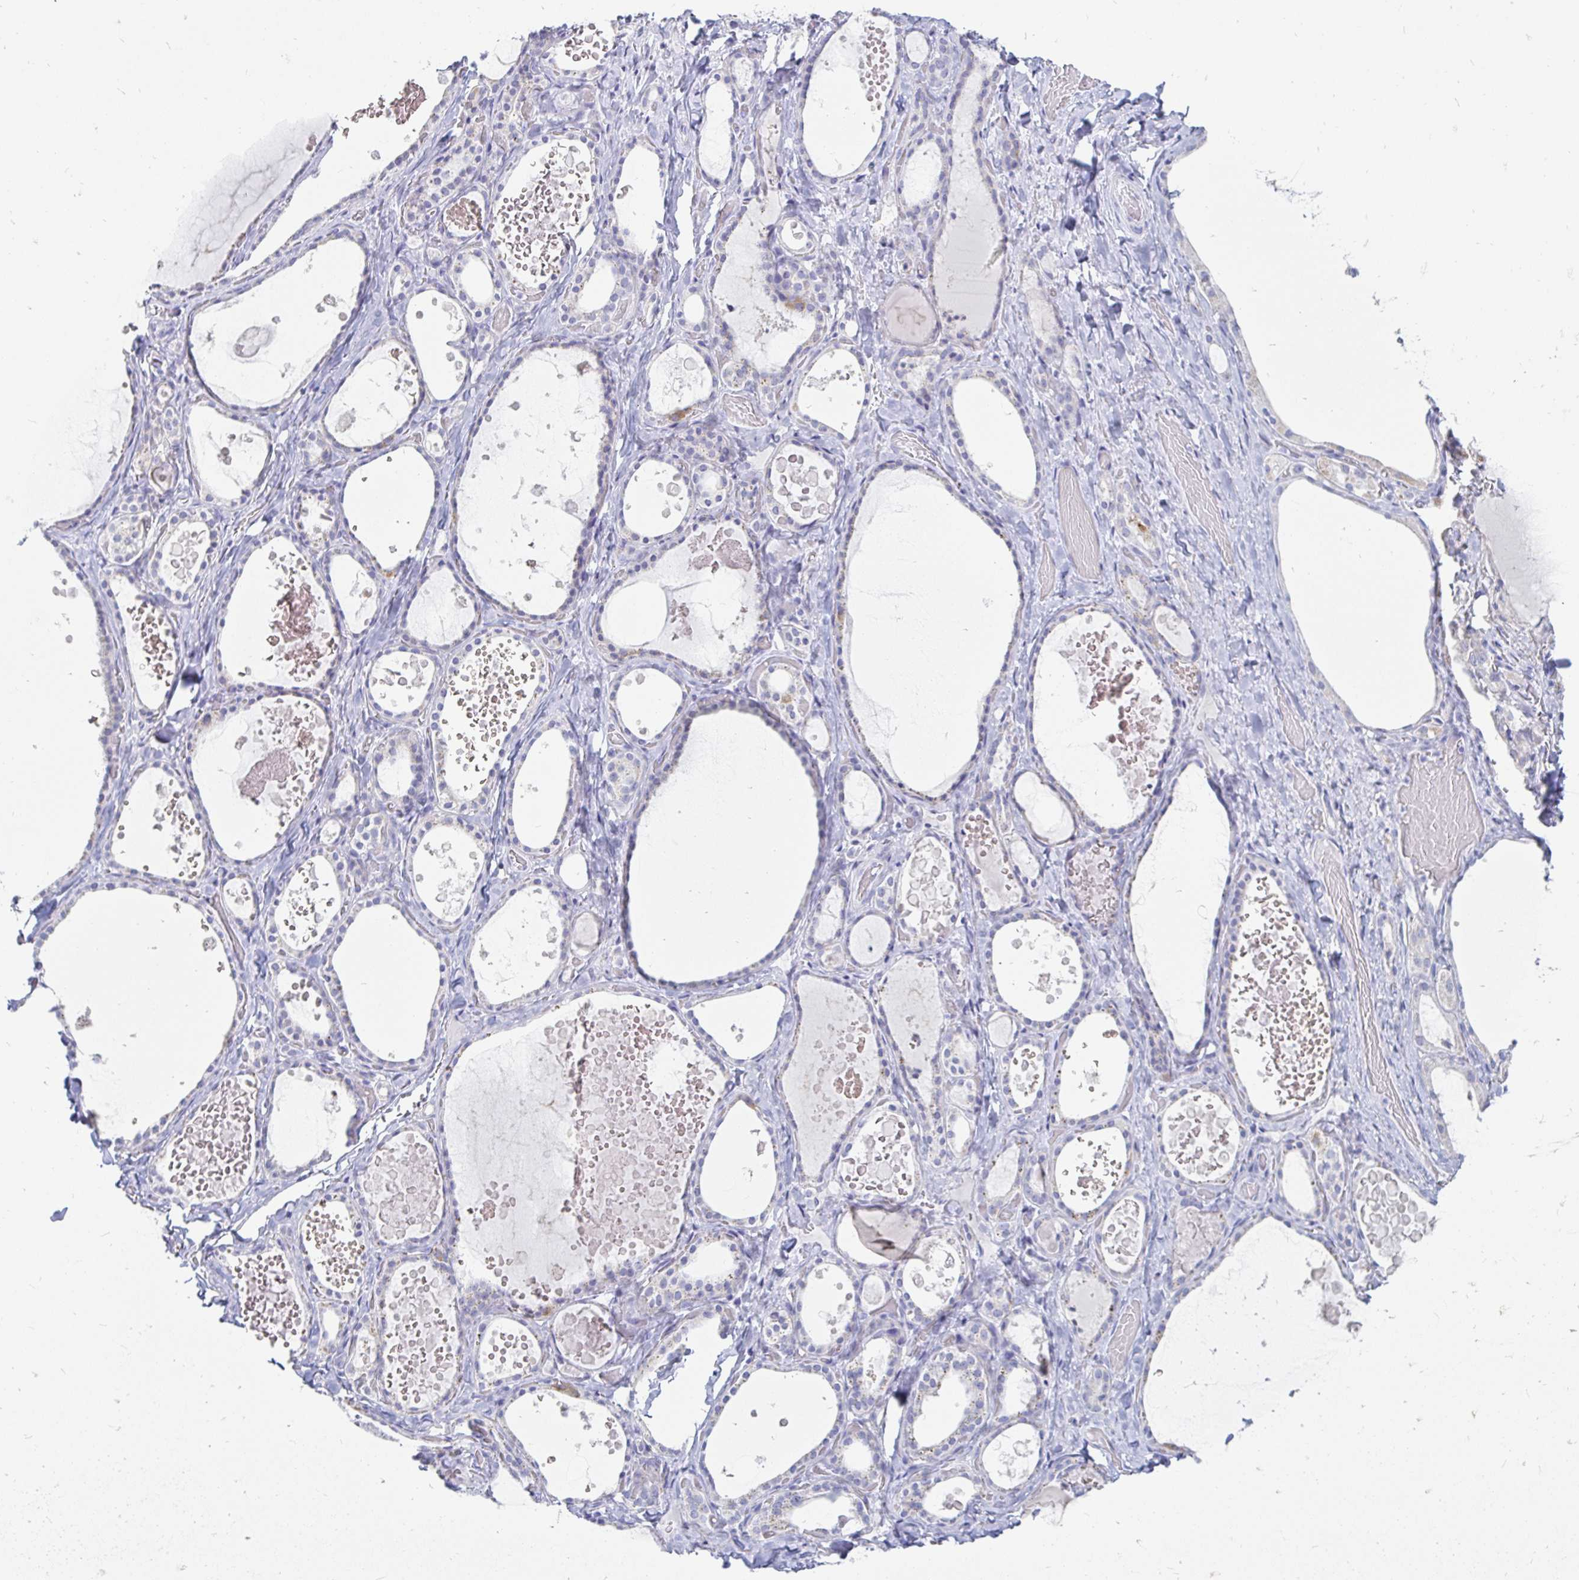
{"staining": {"intensity": "negative", "quantity": "none", "location": "none"}, "tissue": "thyroid gland", "cell_type": "Glandular cells", "image_type": "normal", "snomed": [{"axis": "morphology", "description": "Normal tissue, NOS"}, {"axis": "topography", "description": "Thyroid gland"}], "caption": "The micrograph displays no significant positivity in glandular cells of thyroid gland.", "gene": "PEG10", "patient": {"sex": "female", "age": 56}}